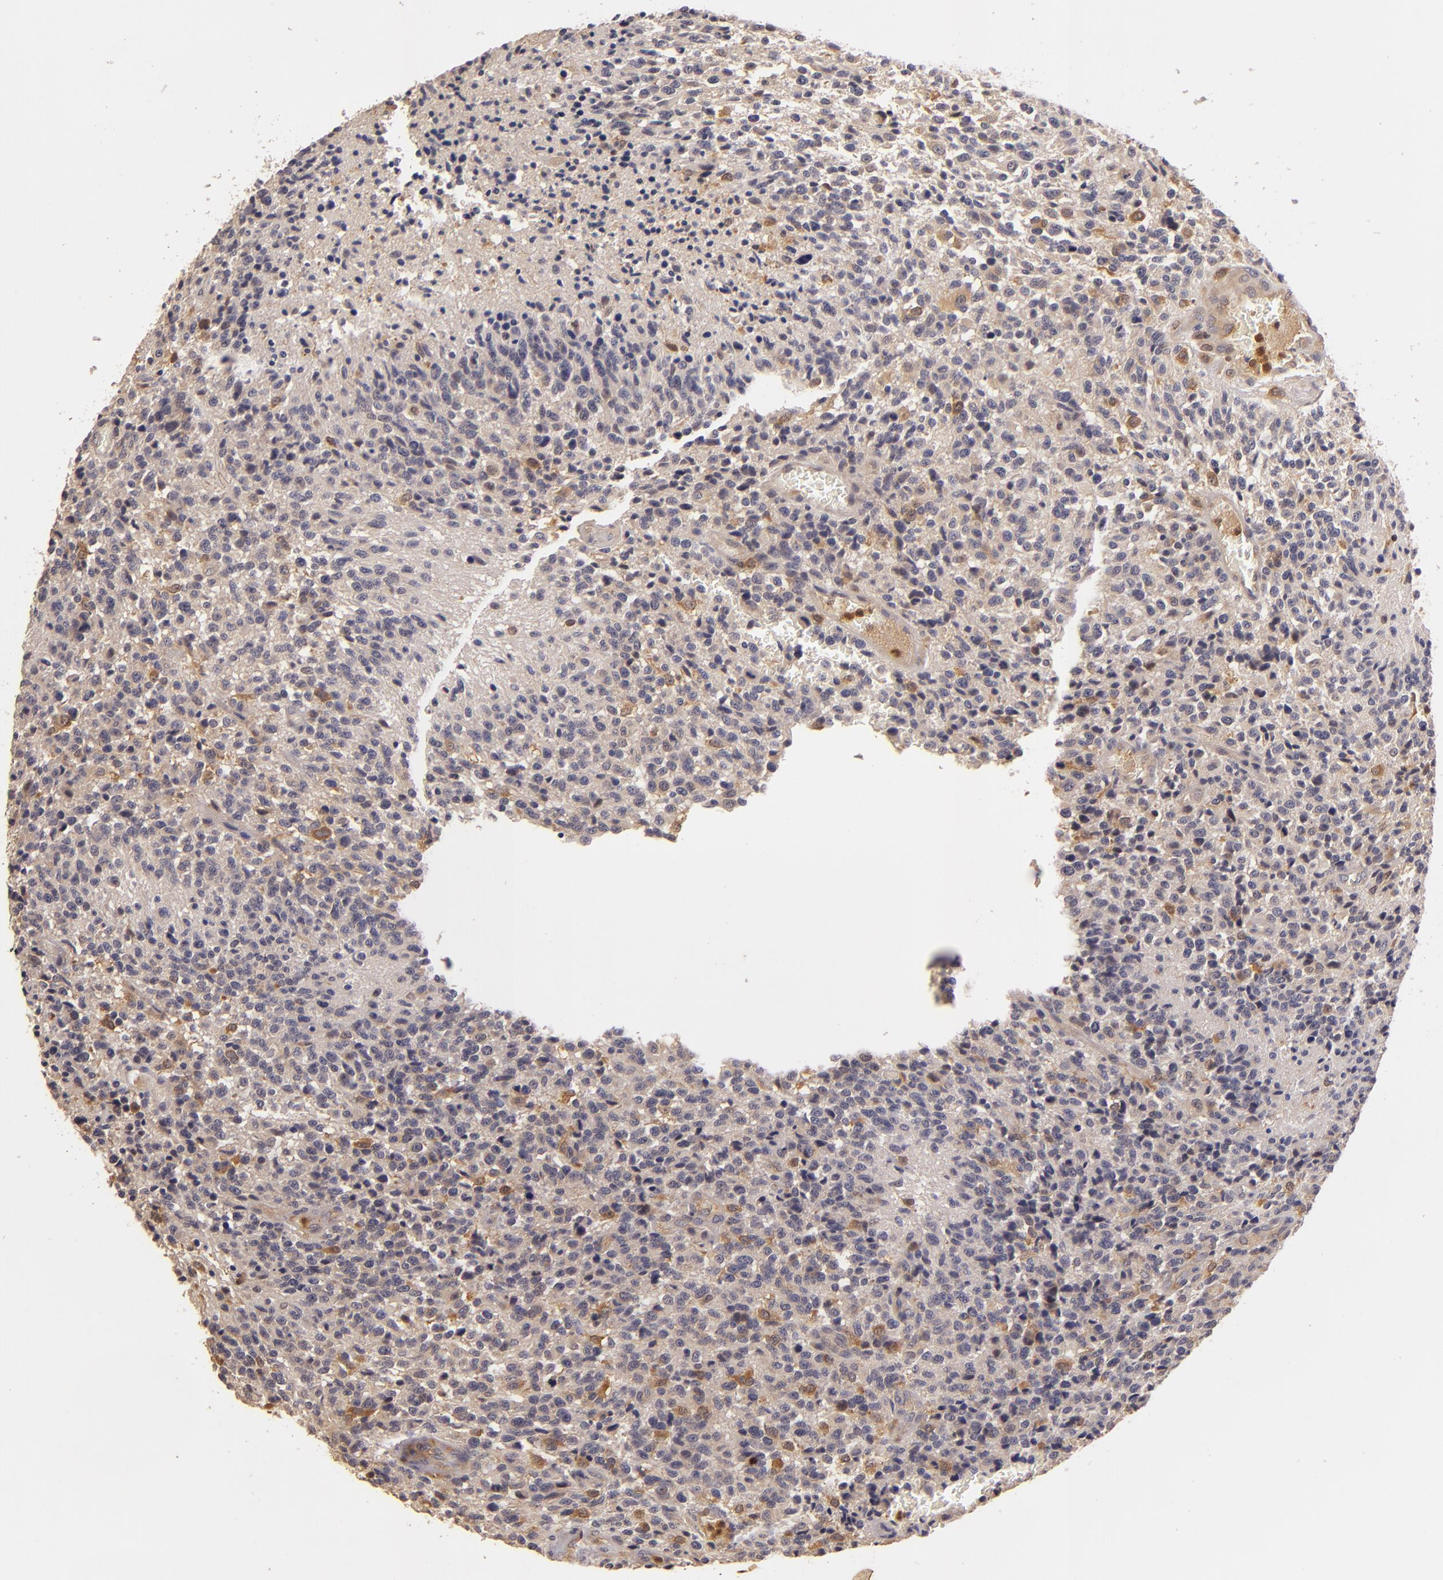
{"staining": {"intensity": "weak", "quantity": ">75%", "location": "cytoplasmic/membranous"}, "tissue": "glioma", "cell_type": "Tumor cells", "image_type": "cancer", "snomed": [{"axis": "morphology", "description": "Glioma, malignant, High grade"}, {"axis": "topography", "description": "Brain"}], "caption": "Immunohistochemistry (IHC) staining of glioma, which reveals low levels of weak cytoplasmic/membranous expression in about >75% of tumor cells indicating weak cytoplasmic/membranous protein staining. The staining was performed using DAB (brown) for protein detection and nuclei were counterstained in hematoxylin (blue).", "gene": "PRKCD", "patient": {"sex": "male", "age": 36}}